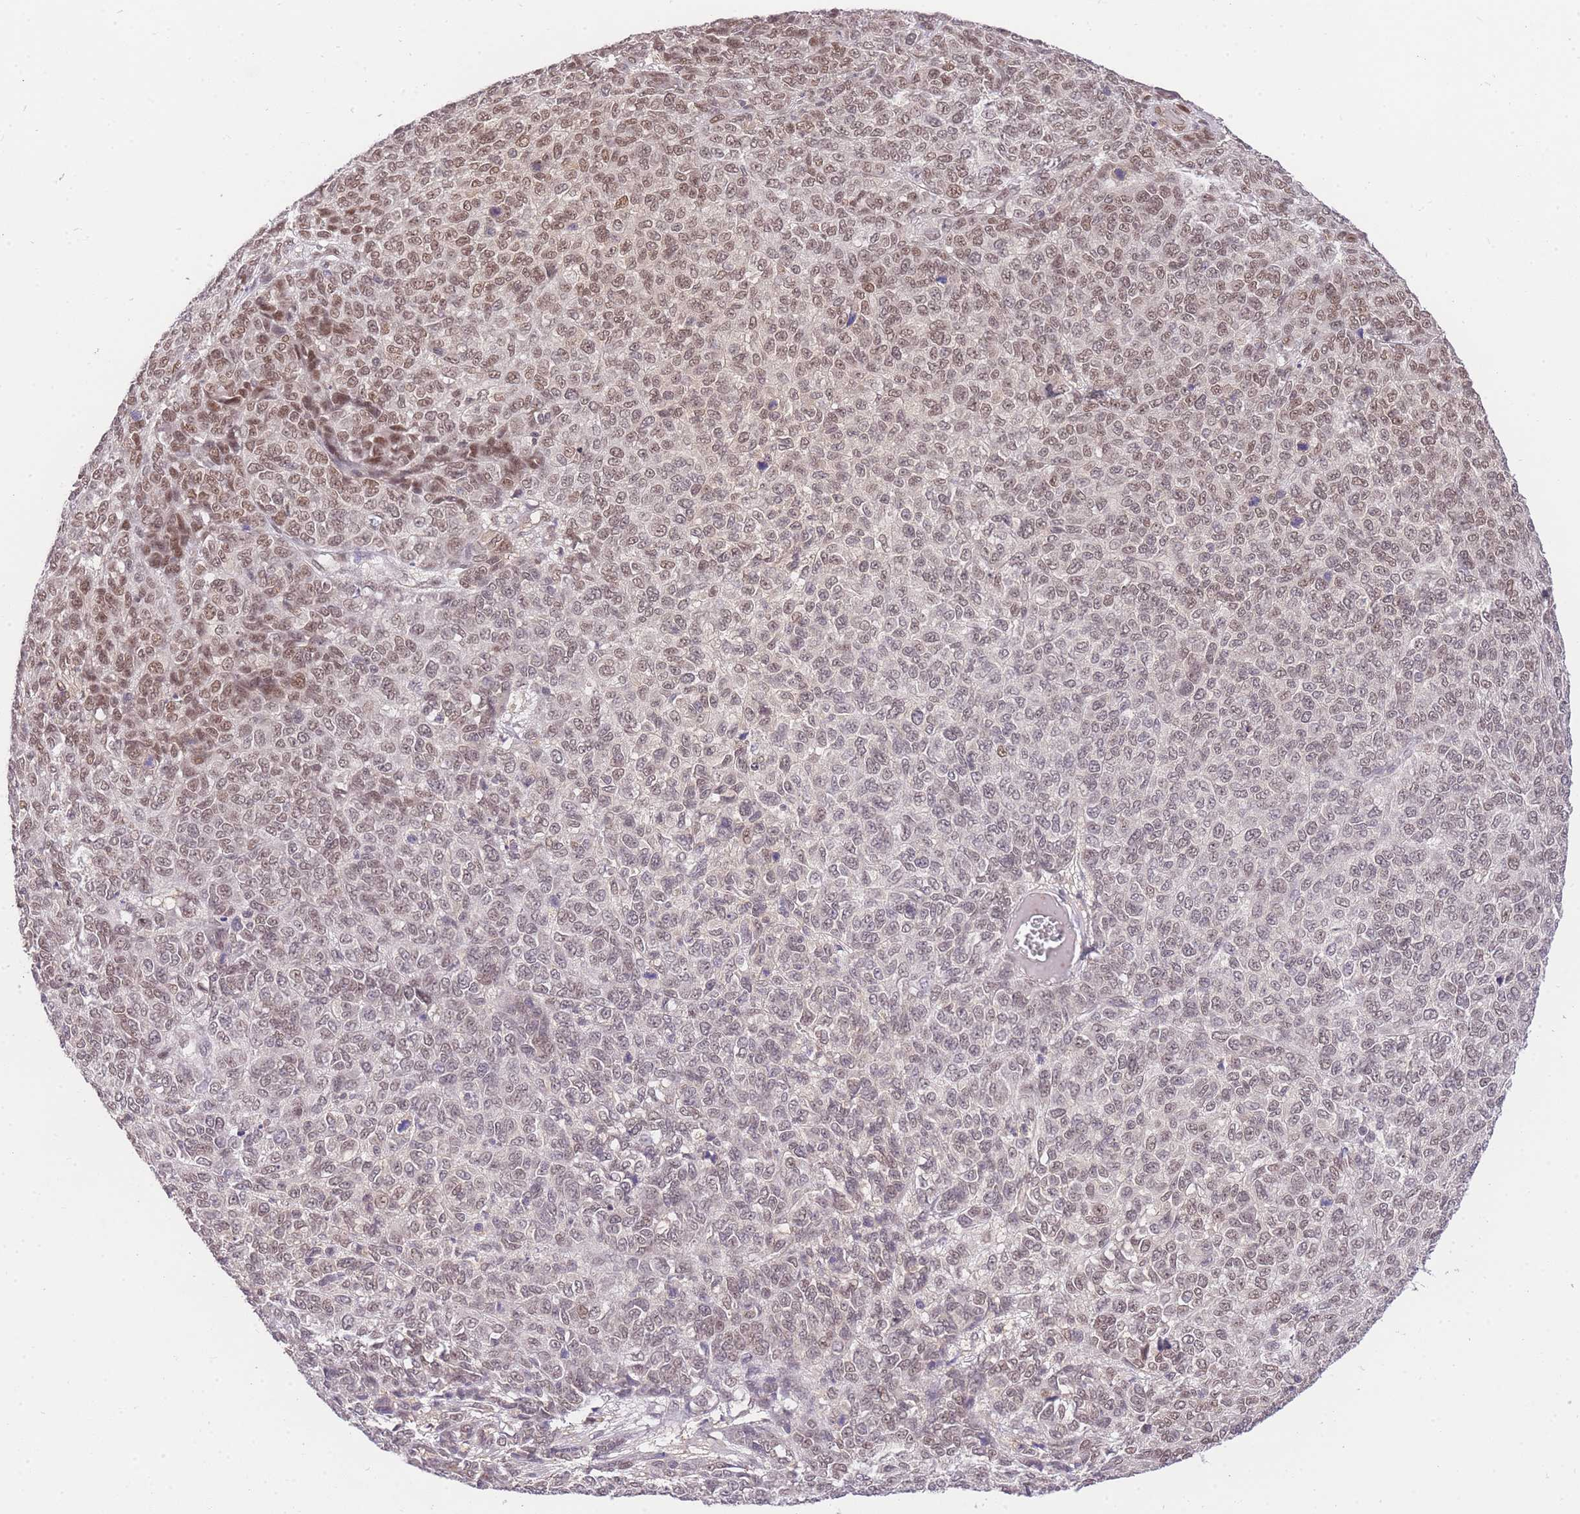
{"staining": {"intensity": "moderate", "quantity": ">75%", "location": "nuclear"}, "tissue": "melanoma", "cell_type": "Tumor cells", "image_type": "cancer", "snomed": [{"axis": "morphology", "description": "Malignant melanoma, NOS"}, {"axis": "topography", "description": "Skin"}], "caption": "Immunohistochemical staining of human melanoma displays moderate nuclear protein expression in about >75% of tumor cells. (Stains: DAB in brown, nuclei in blue, Microscopy: brightfield microscopy at high magnification).", "gene": "UBXN7", "patient": {"sex": "male", "age": 49}}